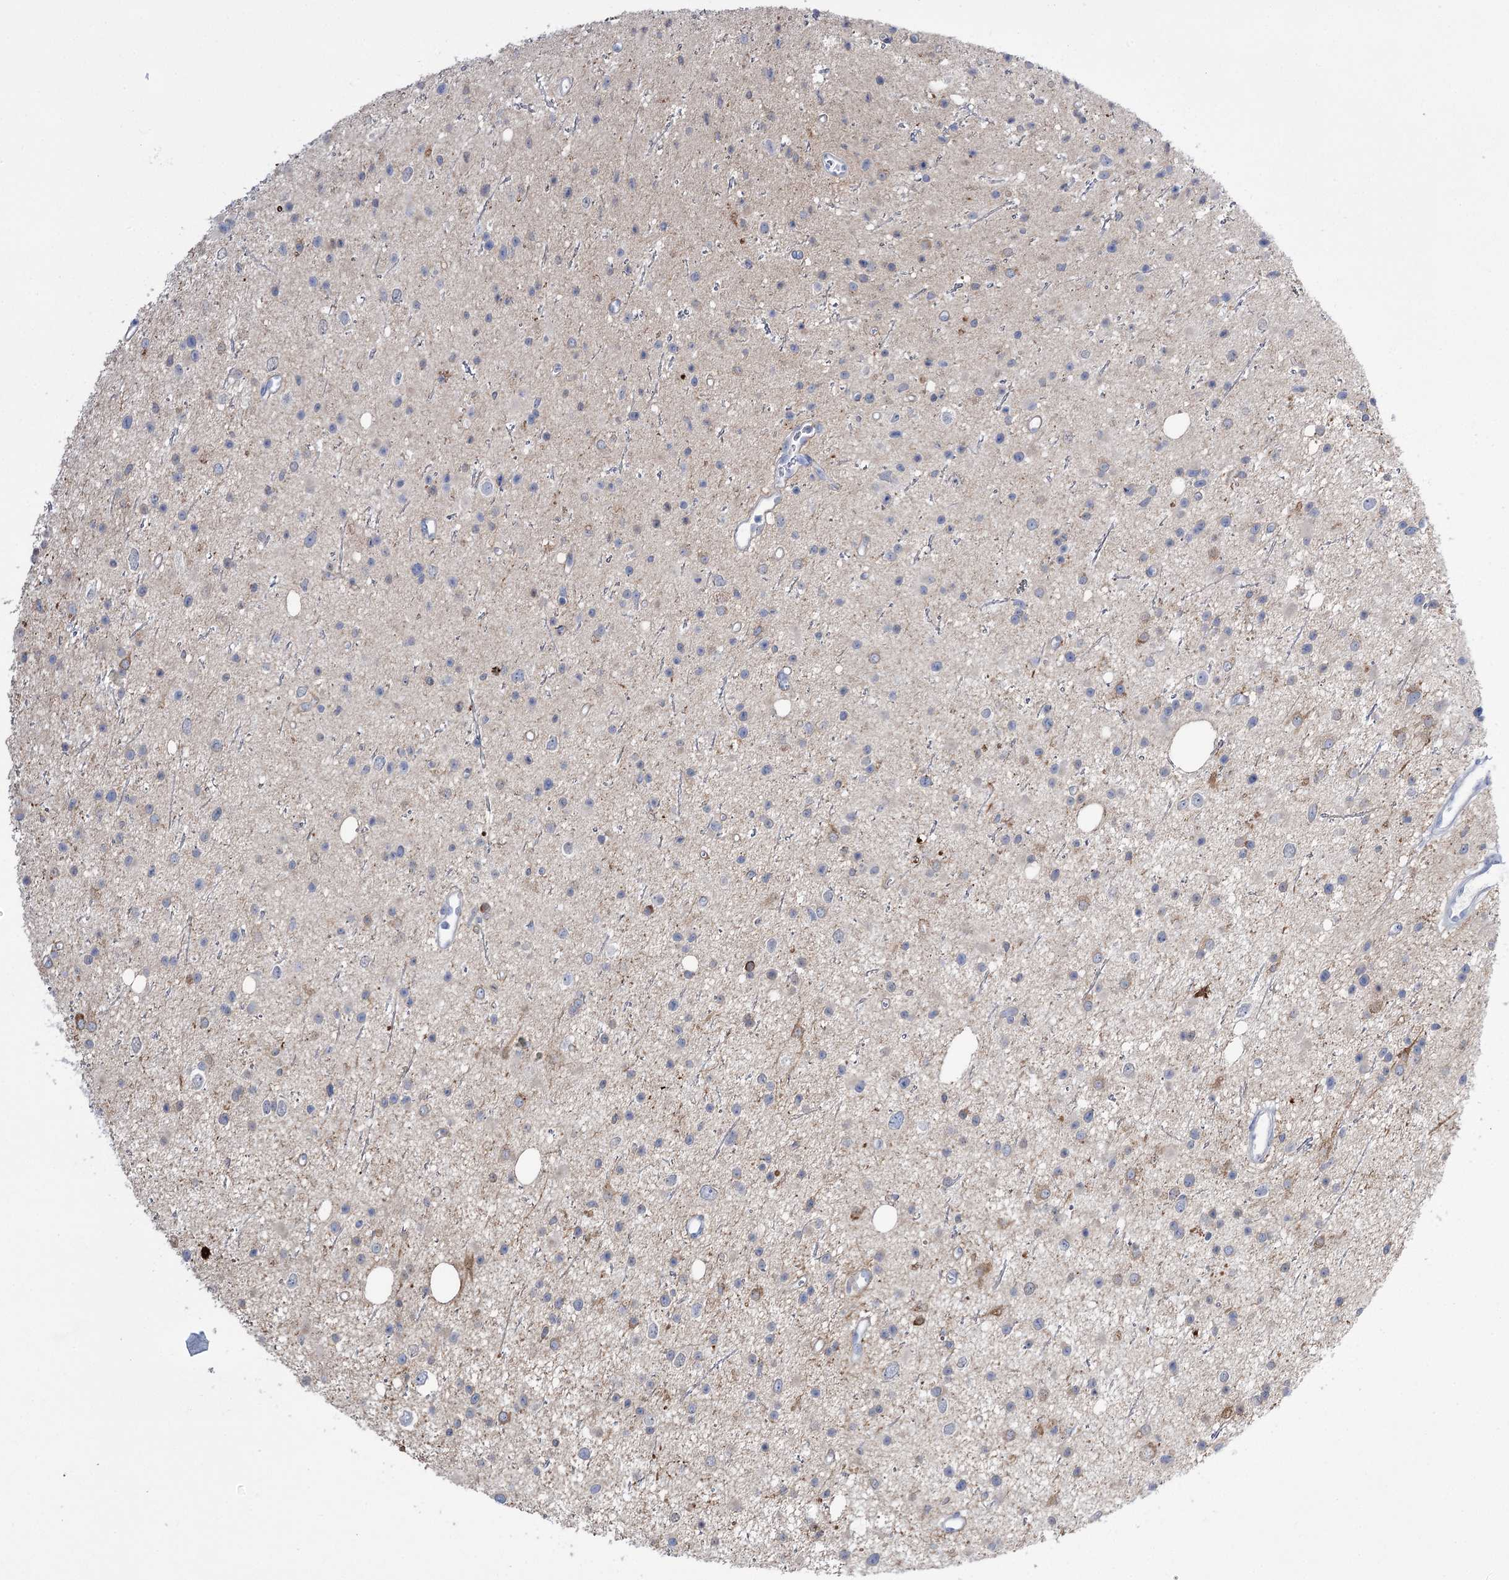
{"staining": {"intensity": "moderate", "quantity": "<25%", "location": "cytoplasmic/membranous"}, "tissue": "glioma", "cell_type": "Tumor cells", "image_type": "cancer", "snomed": [{"axis": "morphology", "description": "Glioma, malignant, Low grade"}, {"axis": "topography", "description": "Cerebral cortex"}], "caption": "The image exhibits staining of glioma, revealing moderate cytoplasmic/membranous protein positivity (brown color) within tumor cells. (DAB = brown stain, brightfield microscopy at high magnification).", "gene": "ZNF622", "patient": {"sex": "female", "age": 39}}